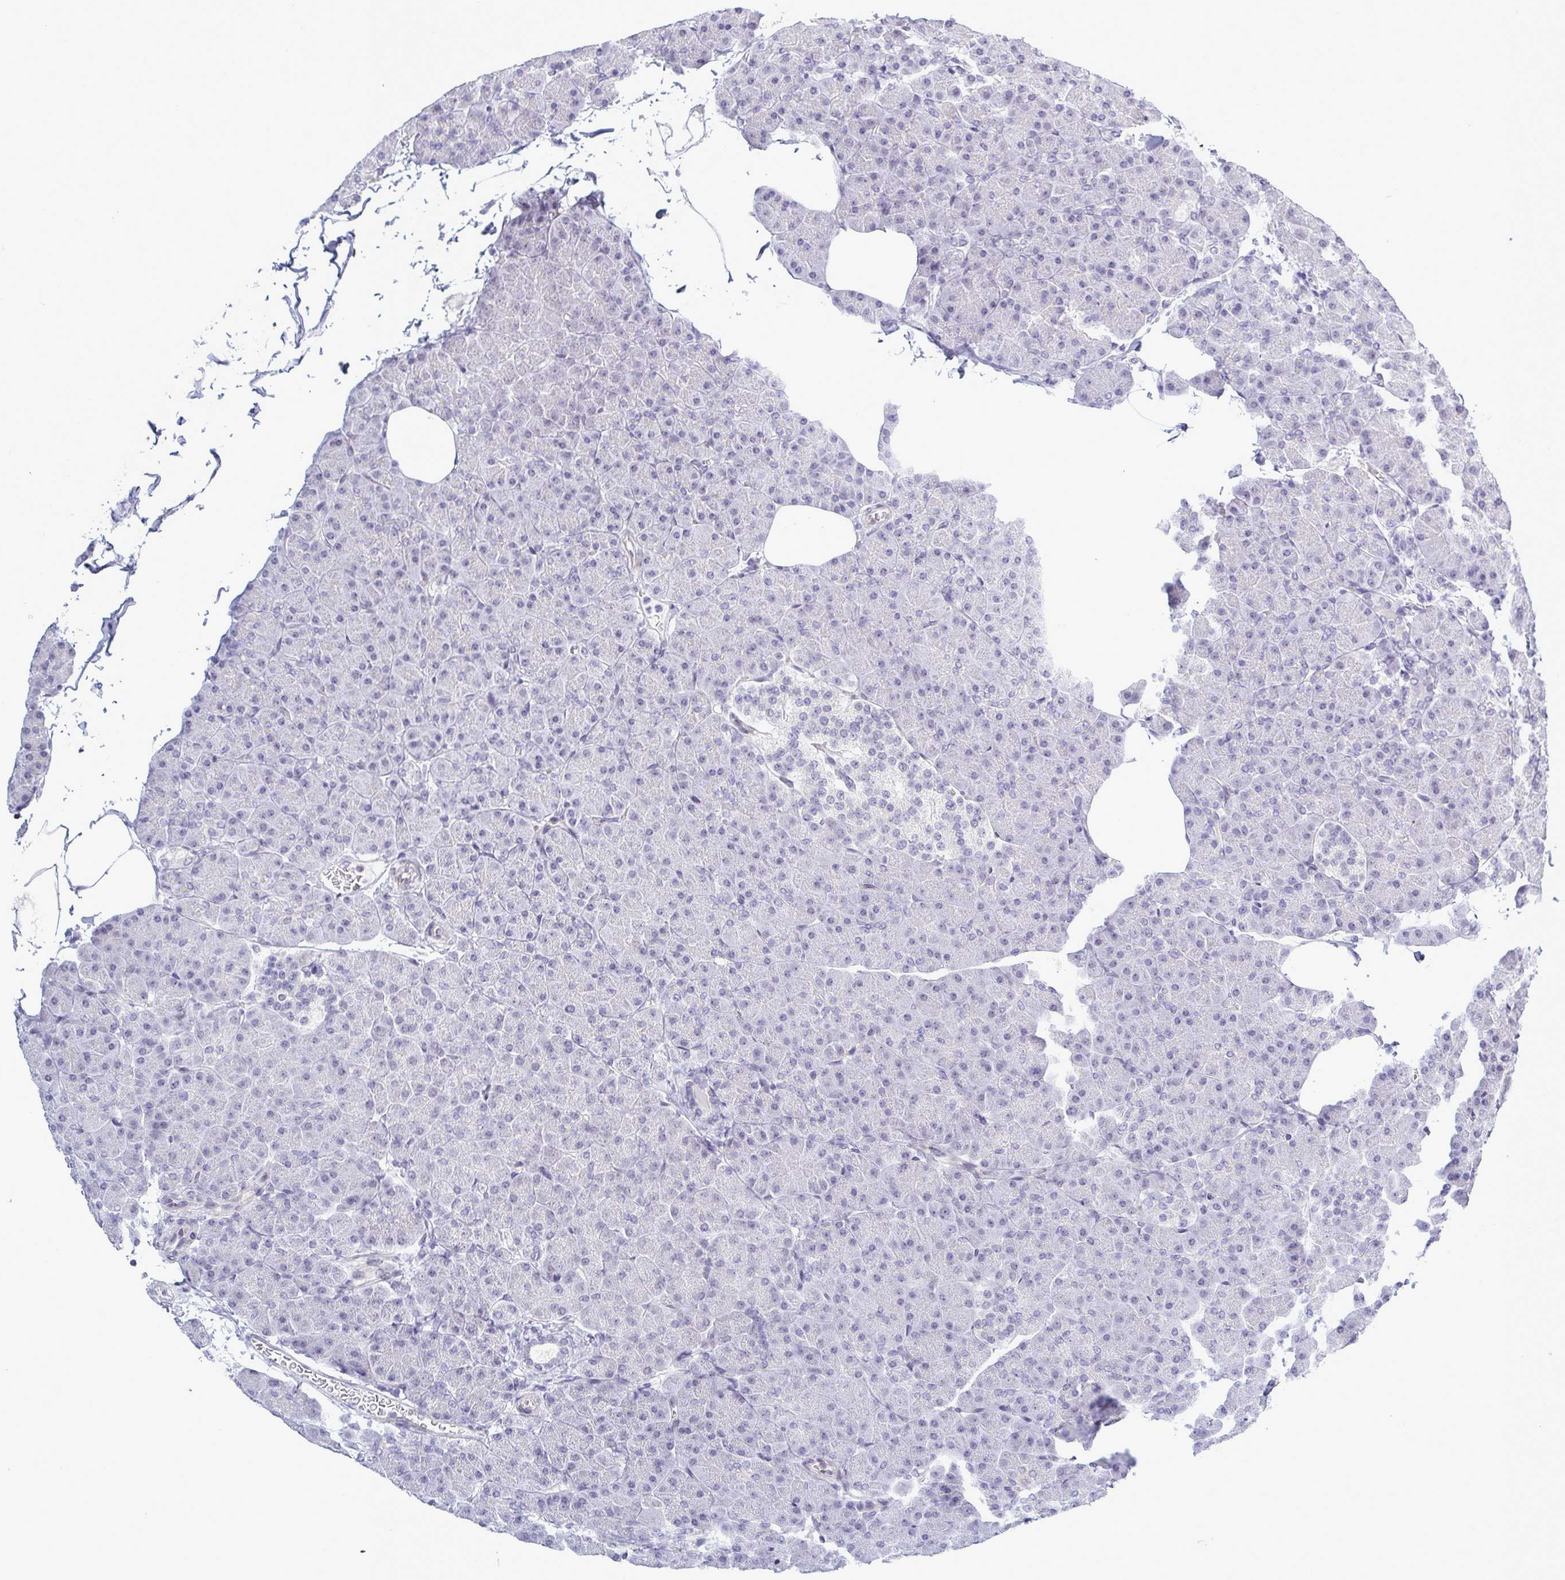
{"staining": {"intensity": "negative", "quantity": "none", "location": "none"}, "tissue": "pancreas", "cell_type": "Exocrine glandular cells", "image_type": "normal", "snomed": [{"axis": "morphology", "description": "Normal tissue, NOS"}, {"axis": "topography", "description": "Pancreas"}], "caption": "IHC of normal pancreas exhibits no positivity in exocrine glandular cells.", "gene": "MFSD4A", "patient": {"sex": "male", "age": 35}}